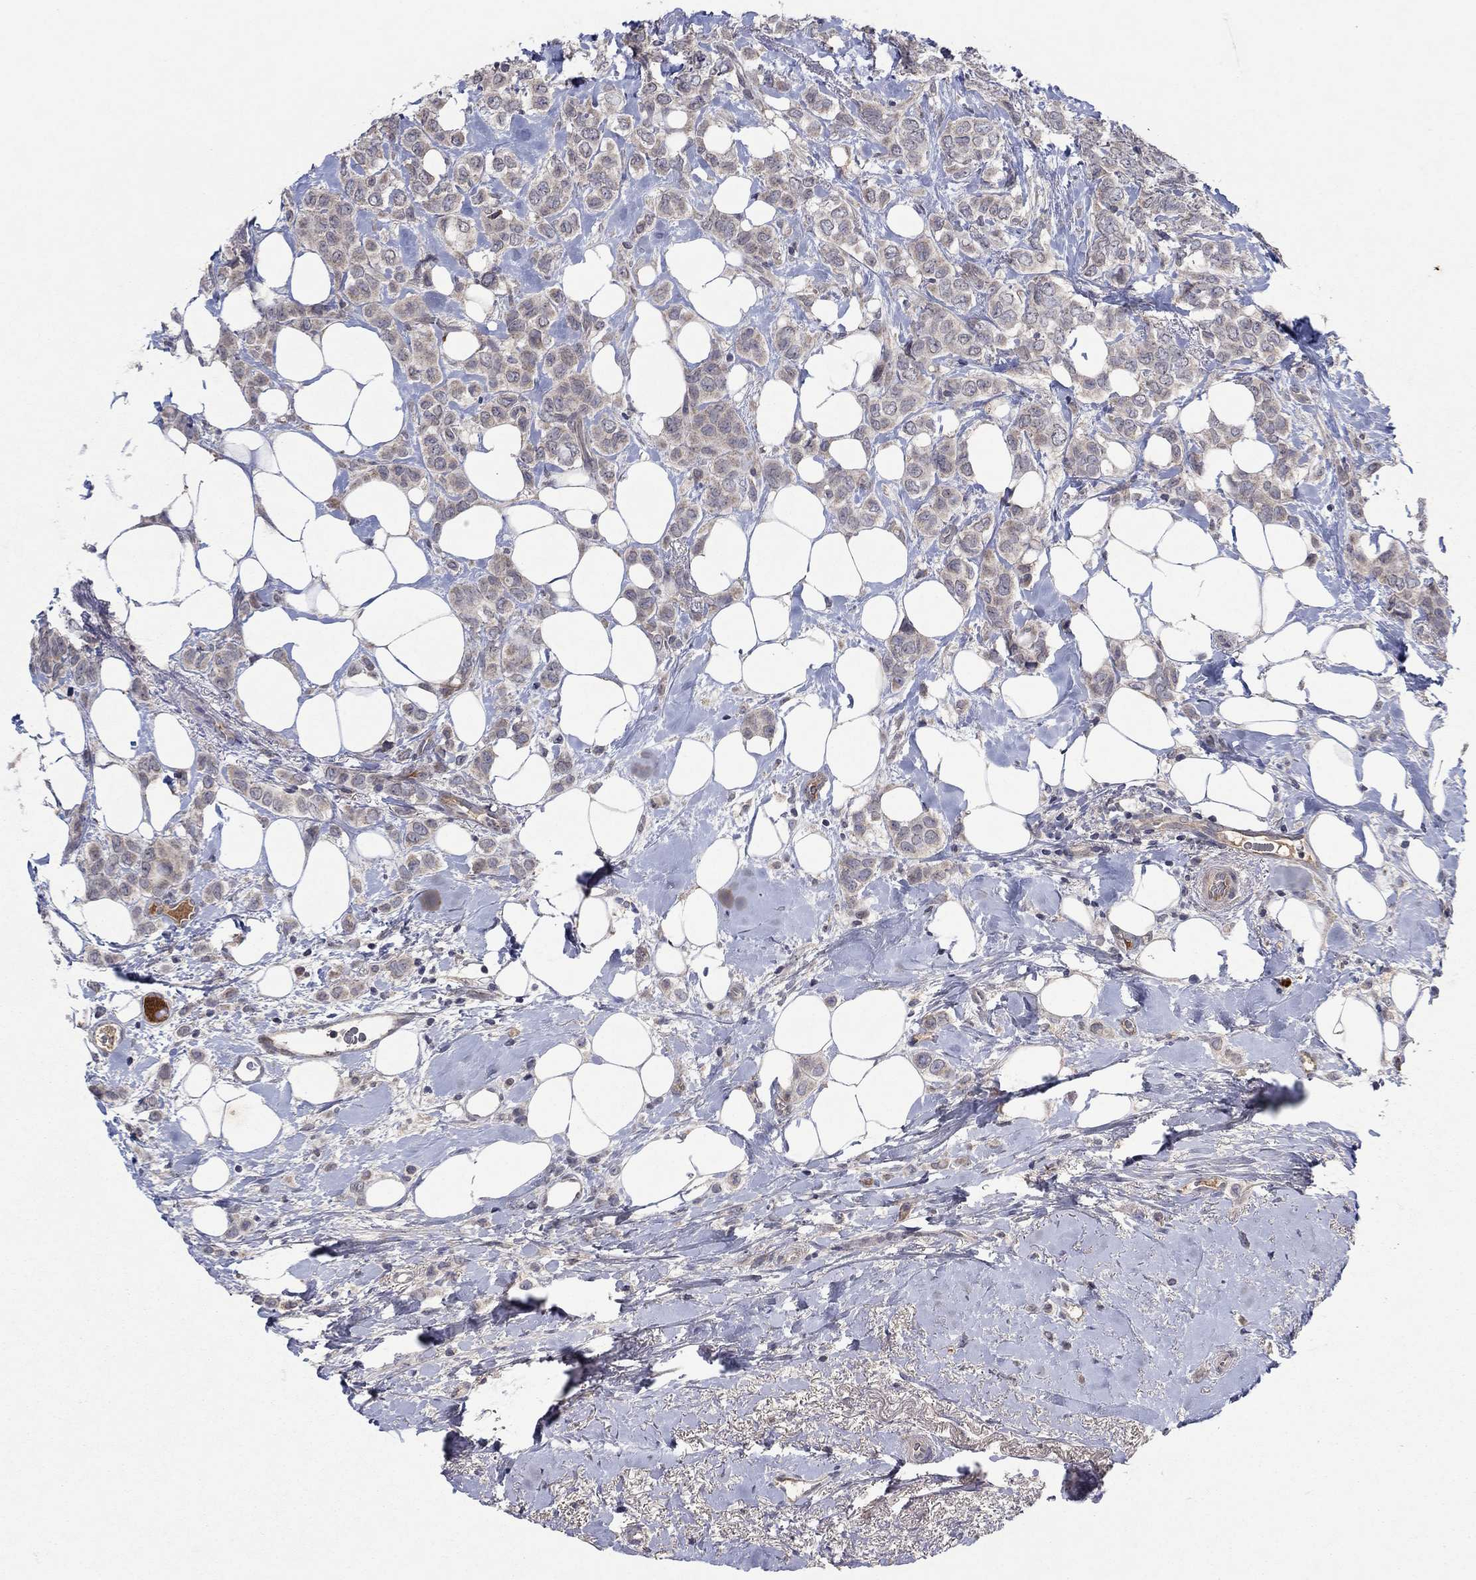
{"staining": {"intensity": "negative", "quantity": "none", "location": "none"}, "tissue": "breast cancer", "cell_type": "Tumor cells", "image_type": "cancer", "snomed": [{"axis": "morphology", "description": "Lobular carcinoma"}, {"axis": "topography", "description": "Breast"}], "caption": "A high-resolution photomicrograph shows immunohistochemistry staining of lobular carcinoma (breast), which exhibits no significant expression in tumor cells.", "gene": "IL4", "patient": {"sex": "female", "age": 66}}